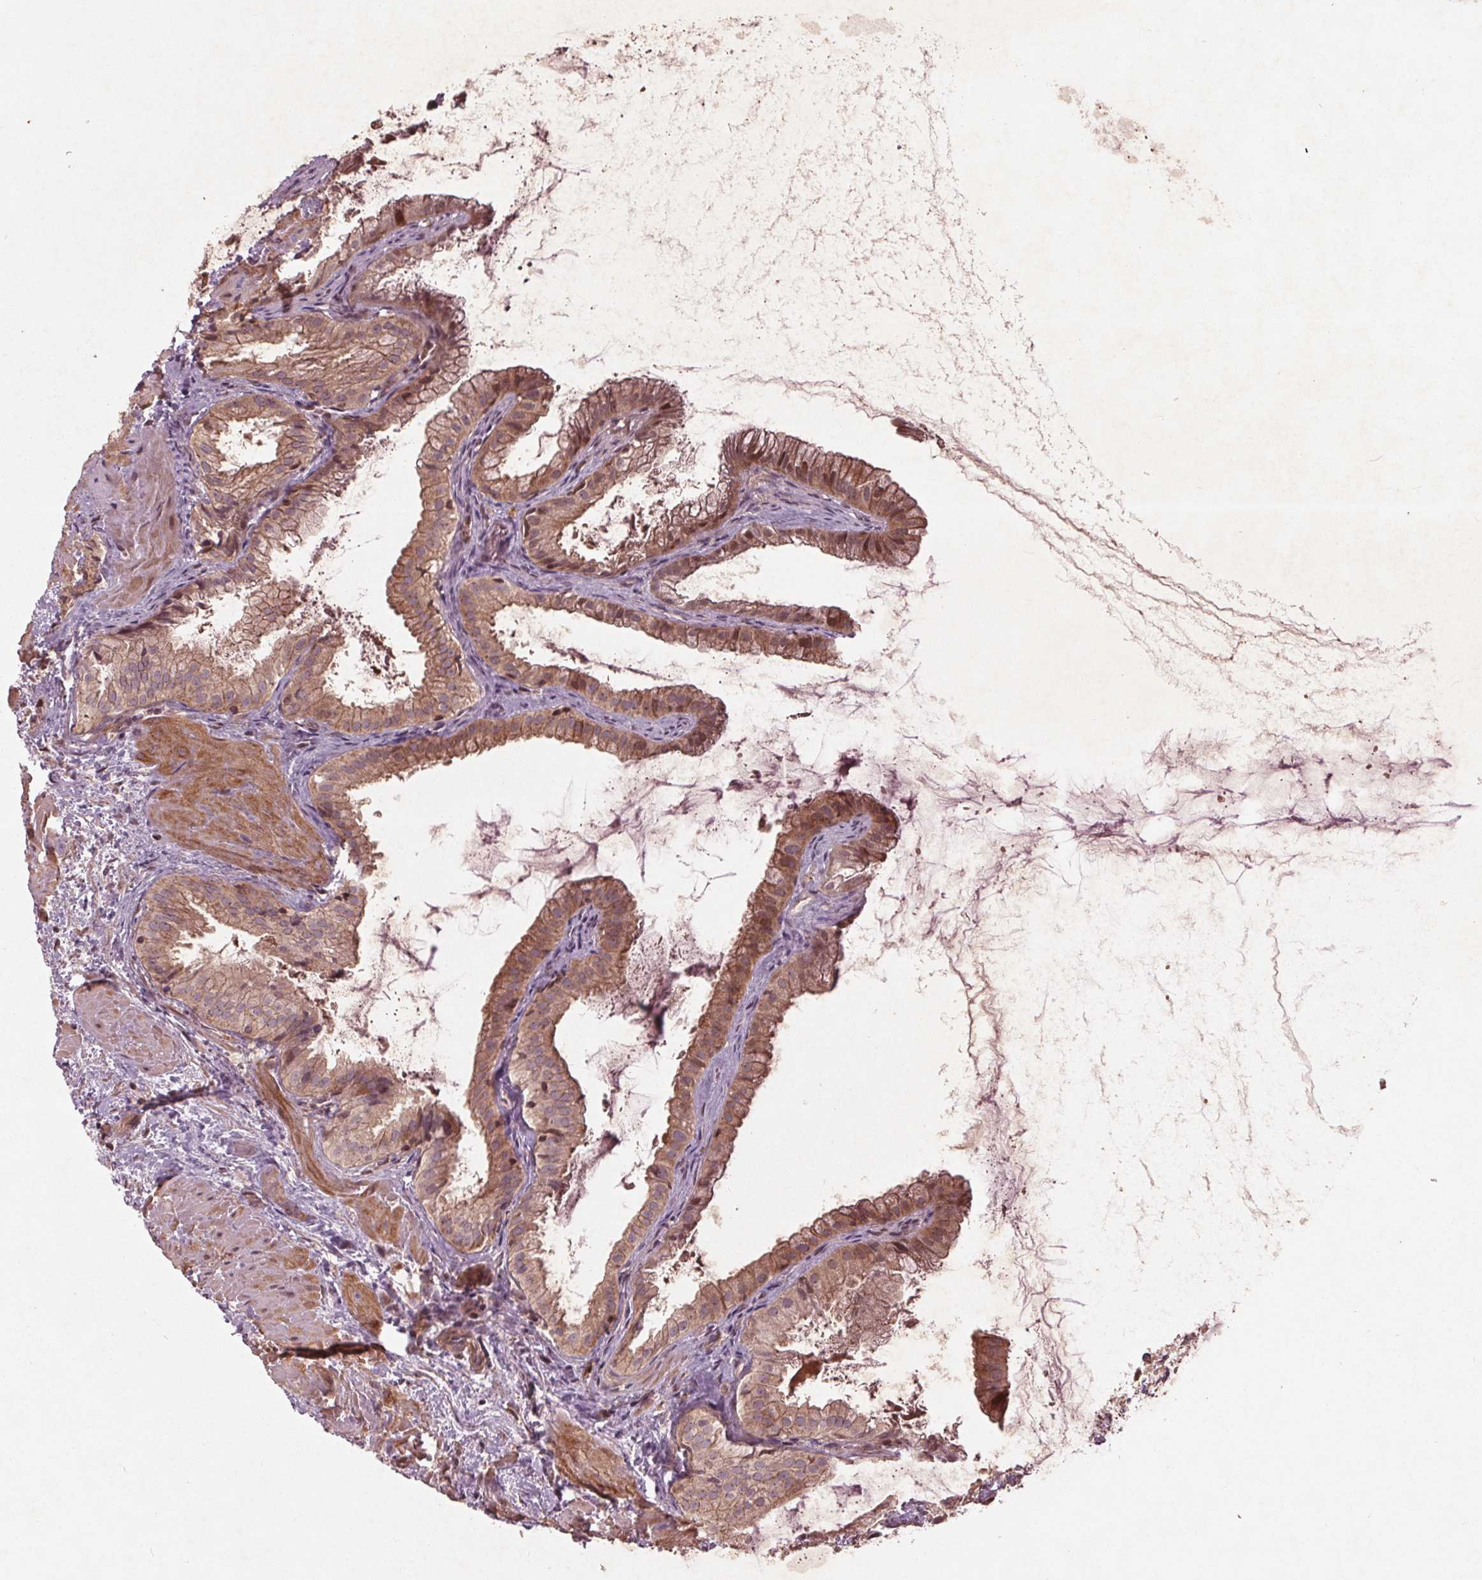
{"staining": {"intensity": "weak", "quantity": ">75%", "location": "cytoplasmic/membranous,nuclear"}, "tissue": "gallbladder", "cell_type": "Glandular cells", "image_type": "normal", "snomed": [{"axis": "morphology", "description": "Normal tissue, NOS"}, {"axis": "topography", "description": "Gallbladder"}], "caption": "Protein expression analysis of benign human gallbladder reveals weak cytoplasmic/membranous,nuclear staining in approximately >75% of glandular cells. Immunohistochemistry (ihc) stains the protein of interest in brown and the nuclei are stained blue.", "gene": "CDKL4", "patient": {"sex": "male", "age": 70}}